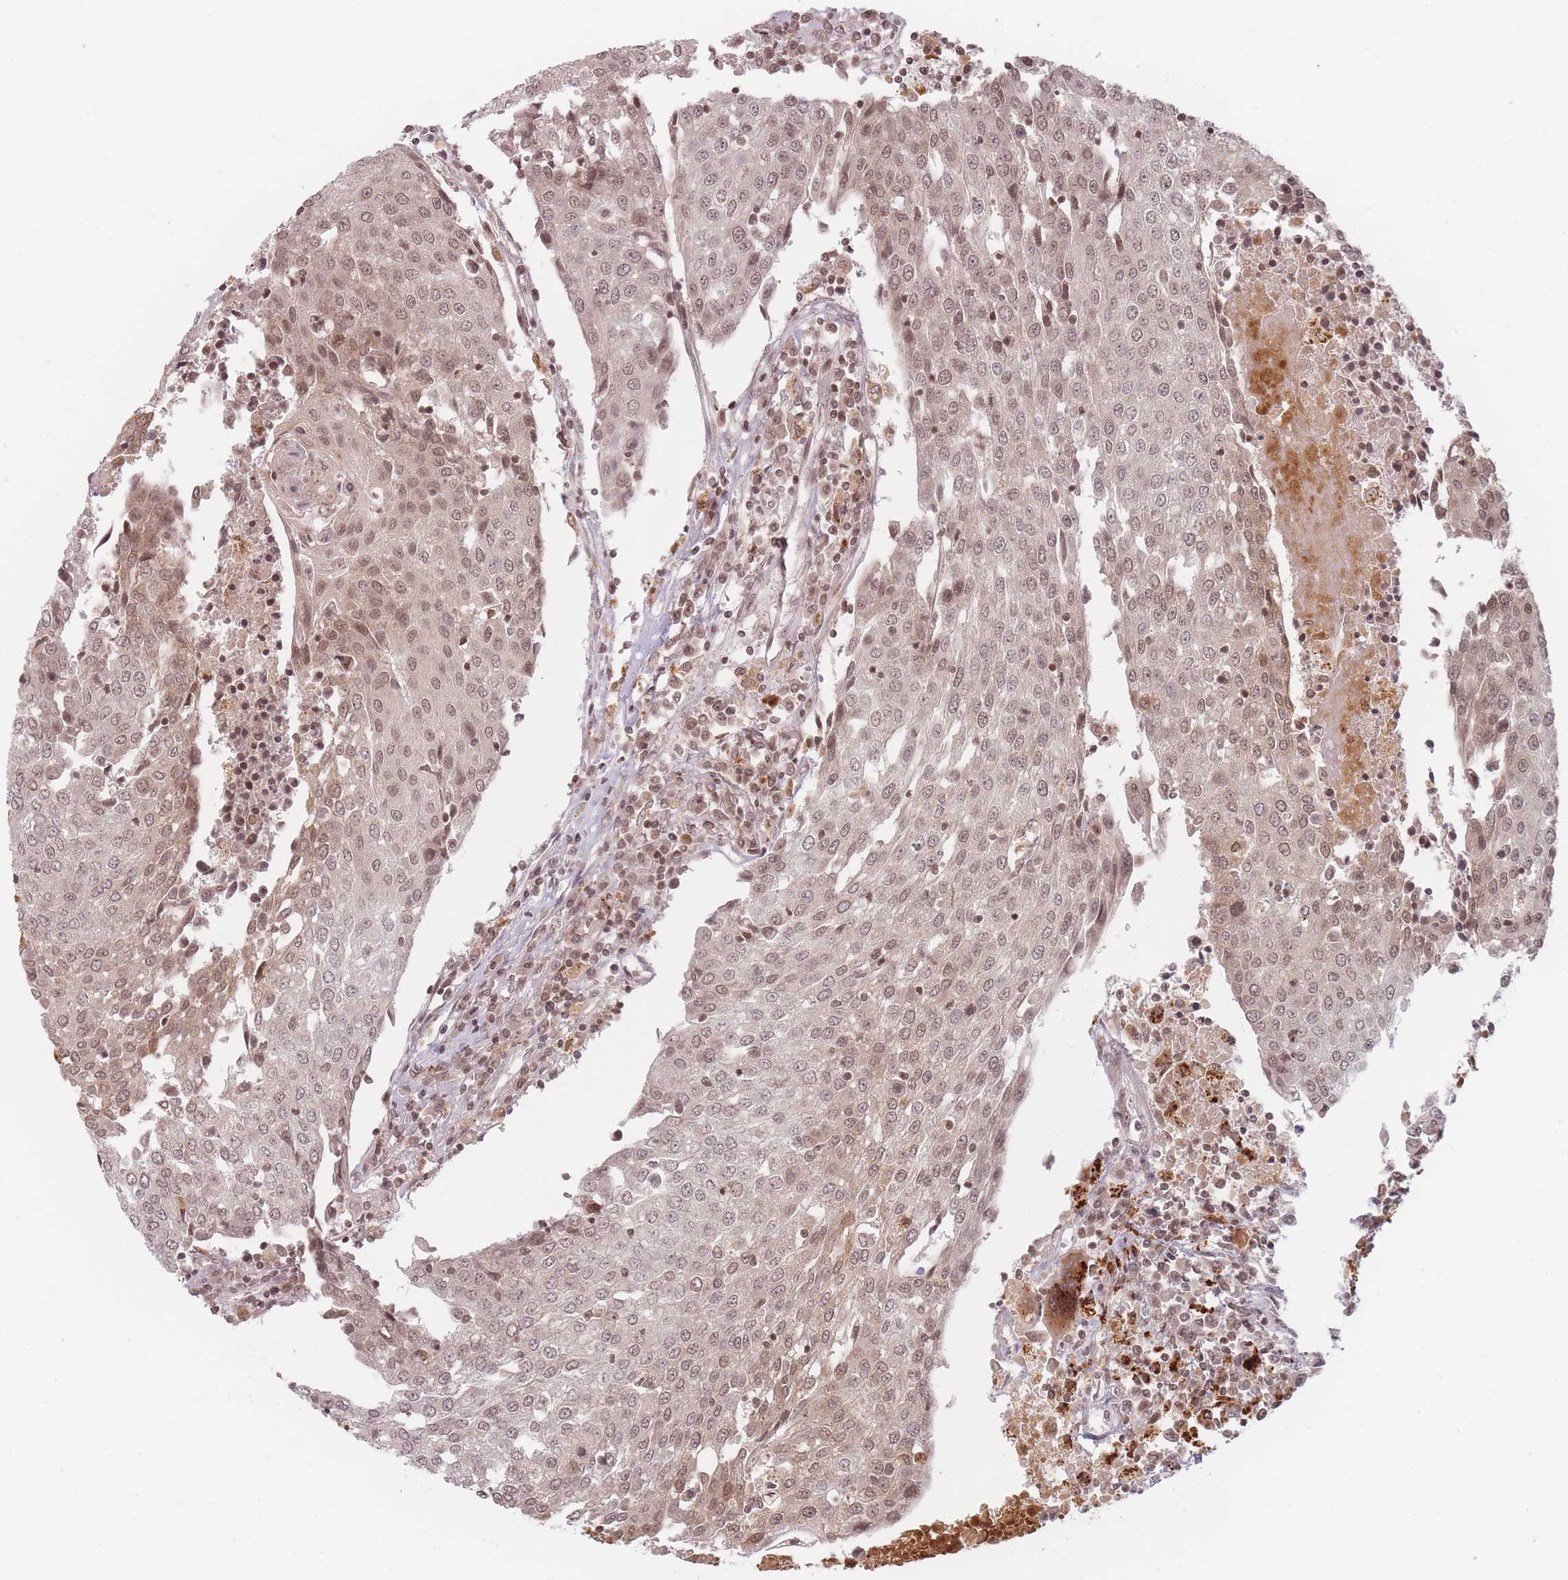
{"staining": {"intensity": "moderate", "quantity": ">75%", "location": "nuclear"}, "tissue": "urothelial cancer", "cell_type": "Tumor cells", "image_type": "cancer", "snomed": [{"axis": "morphology", "description": "Urothelial carcinoma, High grade"}, {"axis": "topography", "description": "Urinary bladder"}], "caption": "Protein analysis of urothelial cancer tissue reveals moderate nuclear positivity in approximately >75% of tumor cells.", "gene": "SPATA45", "patient": {"sex": "female", "age": 85}}